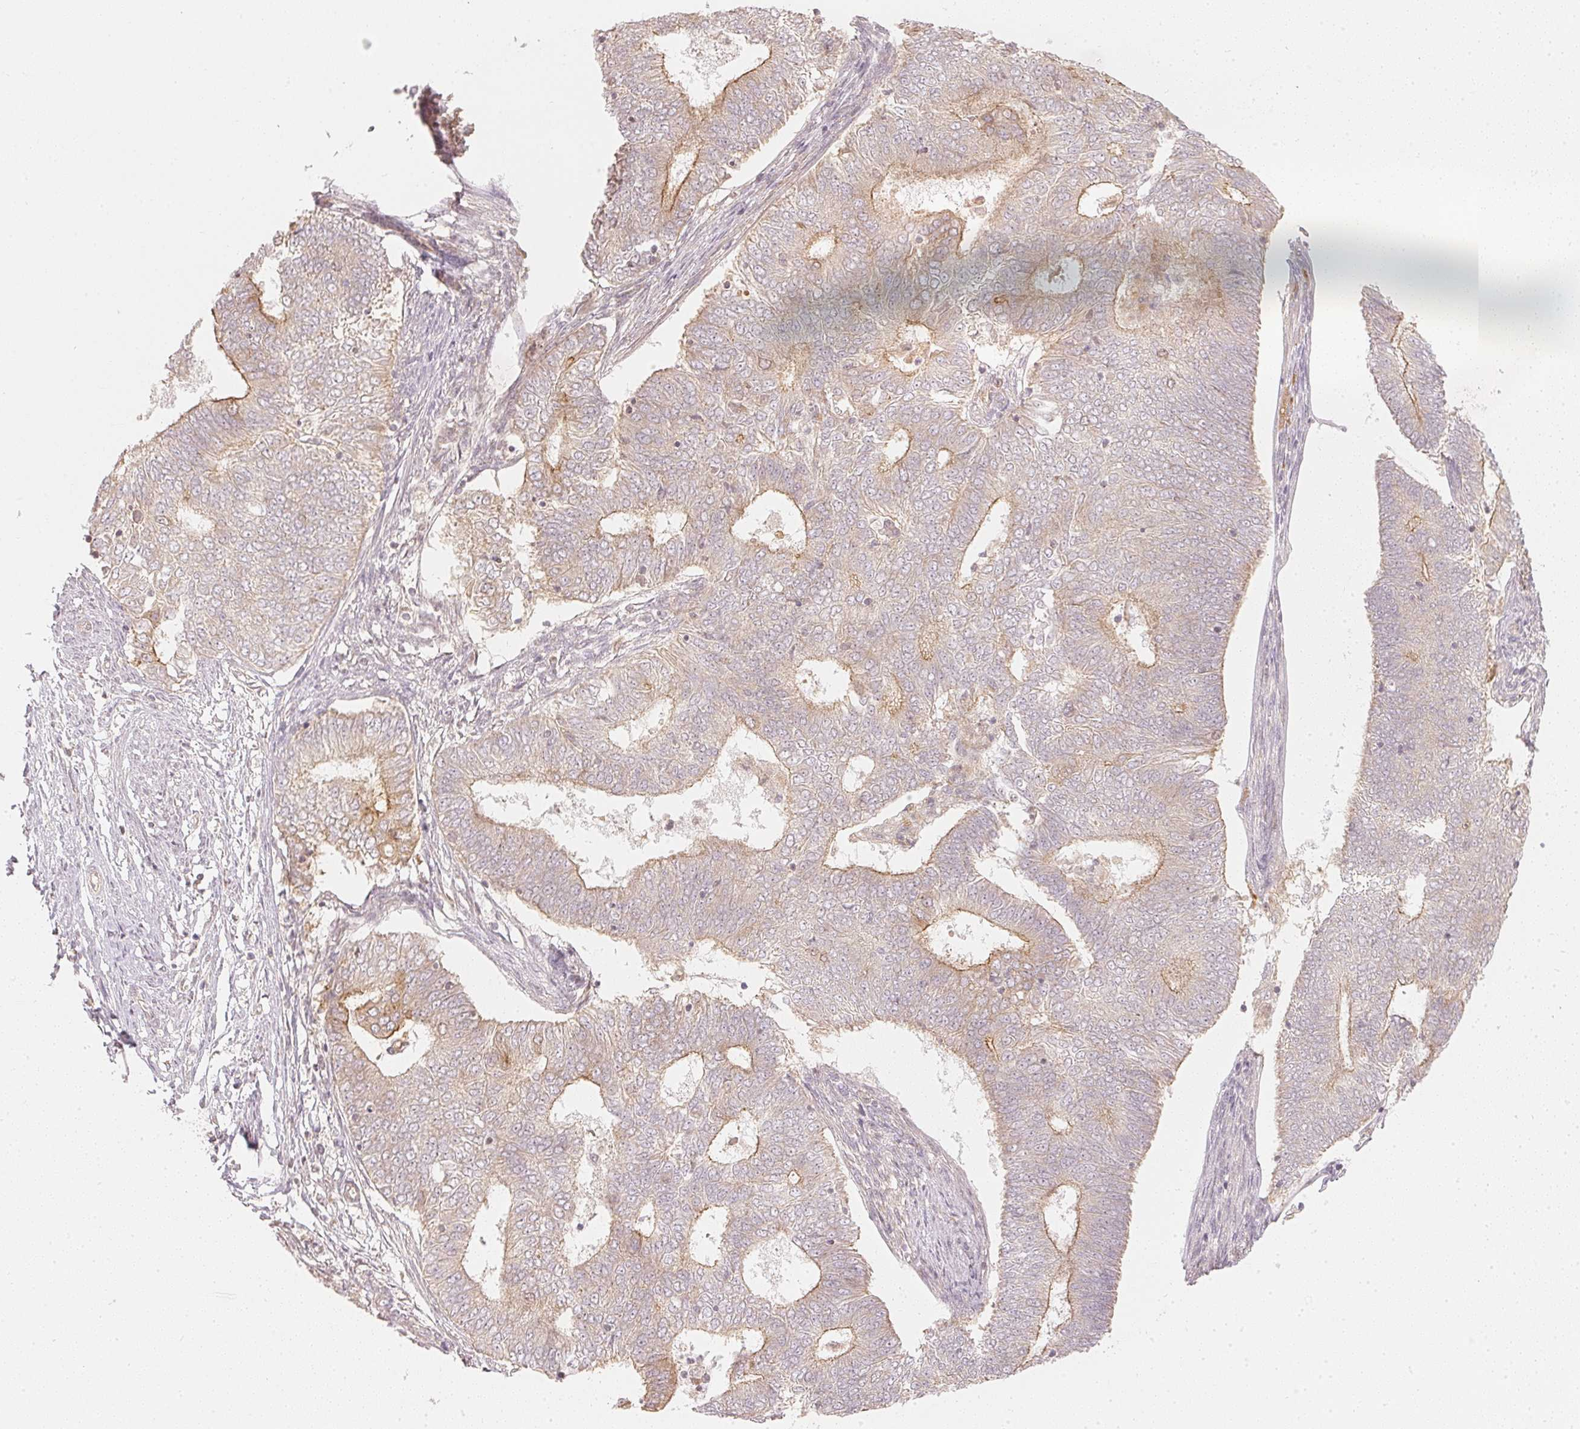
{"staining": {"intensity": "weak", "quantity": "25%-75%", "location": "cytoplasmic/membranous"}, "tissue": "endometrial cancer", "cell_type": "Tumor cells", "image_type": "cancer", "snomed": [{"axis": "morphology", "description": "Adenocarcinoma, NOS"}, {"axis": "topography", "description": "Endometrium"}], "caption": "About 25%-75% of tumor cells in adenocarcinoma (endometrial) display weak cytoplasmic/membranous protein positivity as visualized by brown immunohistochemical staining.", "gene": "WDR54", "patient": {"sex": "female", "age": 62}}